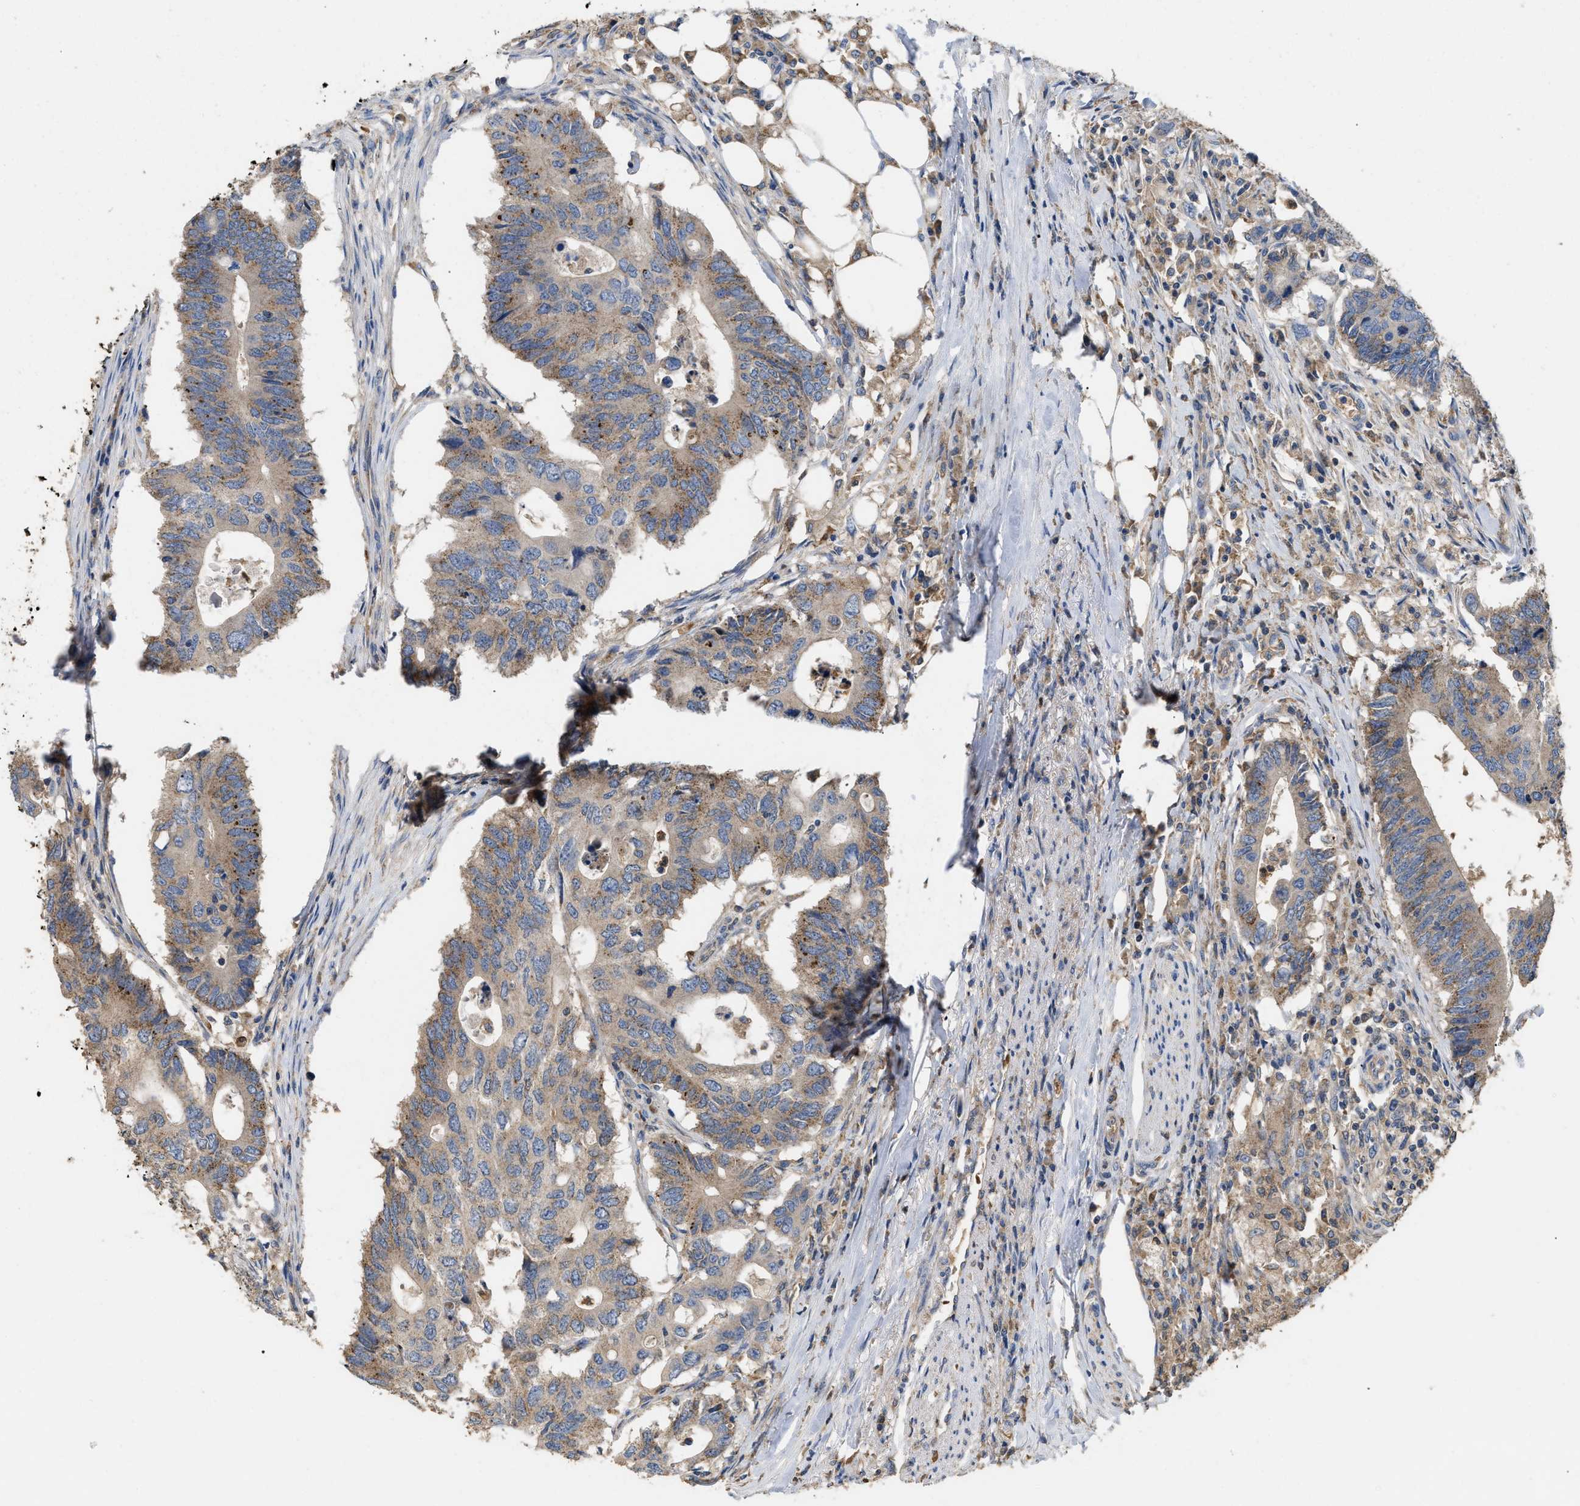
{"staining": {"intensity": "weak", "quantity": "25%-75%", "location": "cytoplasmic/membranous"}, "tissue": "colorectal cancer", "cell_type": "Tumor cells", "image_type": "cancer", "snomed": [{"axis": "morphology", "description": "Adenocarcinoma, NOS"}, {"axis": "topography", "description": "Colon"}], "caption": "Human adenocarcinoma (colorectal) stained with a brown dye shows weak cytoplasmic/membranous positive staining in about 25%-75% of tumor cells.", "gene": "RNF216", "patient": {"sex": "male", "age": 71}}